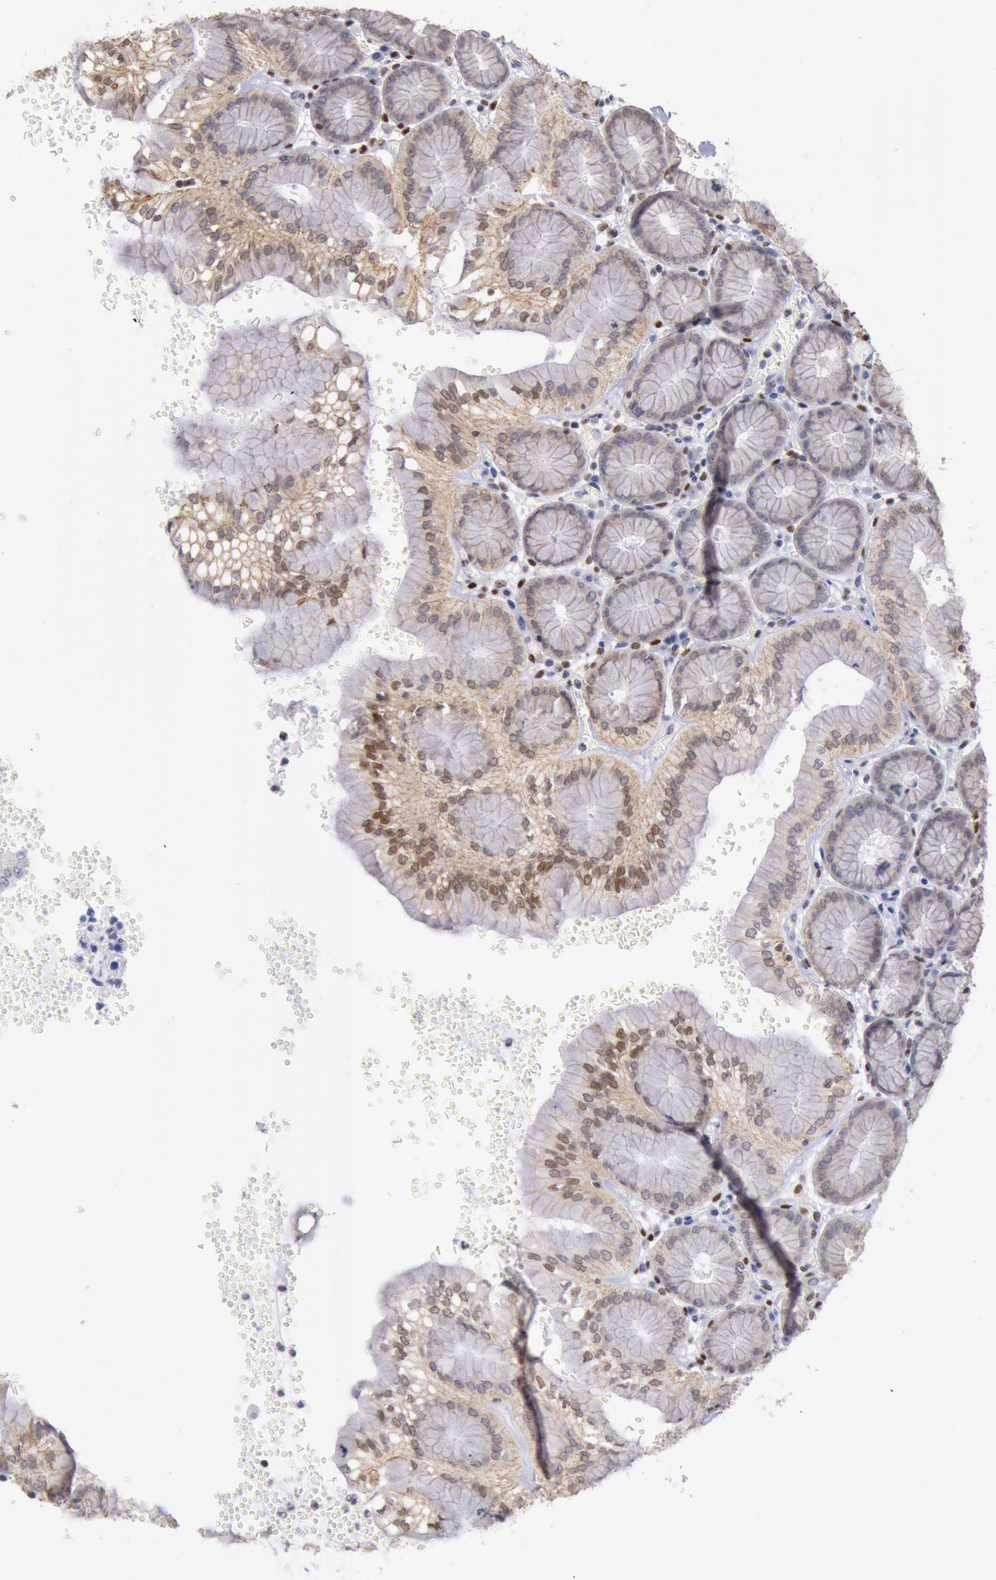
{"staining": {"intensity": "moderate", "quantity": ">75%", "location": "cytoplasmic/membranous,nuclear"}, "tissue": "stomach", "cell_type": "Glandular cells", "image_type": "normal", "snomed": [{"axis": "morphology", "description": "Normal tissue, NOS"}, {"axis": "topography", "description": "Stomach, upper"}, {"axis": "topography", "description": "Stomach"}], "caption": "DAB (3,3'-diaminobenzidine) immunohistochemical staining of normal human stomach shows moderate cytoplasmic/membranous,nuclear protein expression in about >75% of glandular cells. (Stains: DAB (3,3'-diaminobenzidine) in brown, nuclei in blue, Microscopy: brightfield microscopy at high magnification).", "gene": "RPS6KA5", "patient": {"sex": "male", "age": 76}}